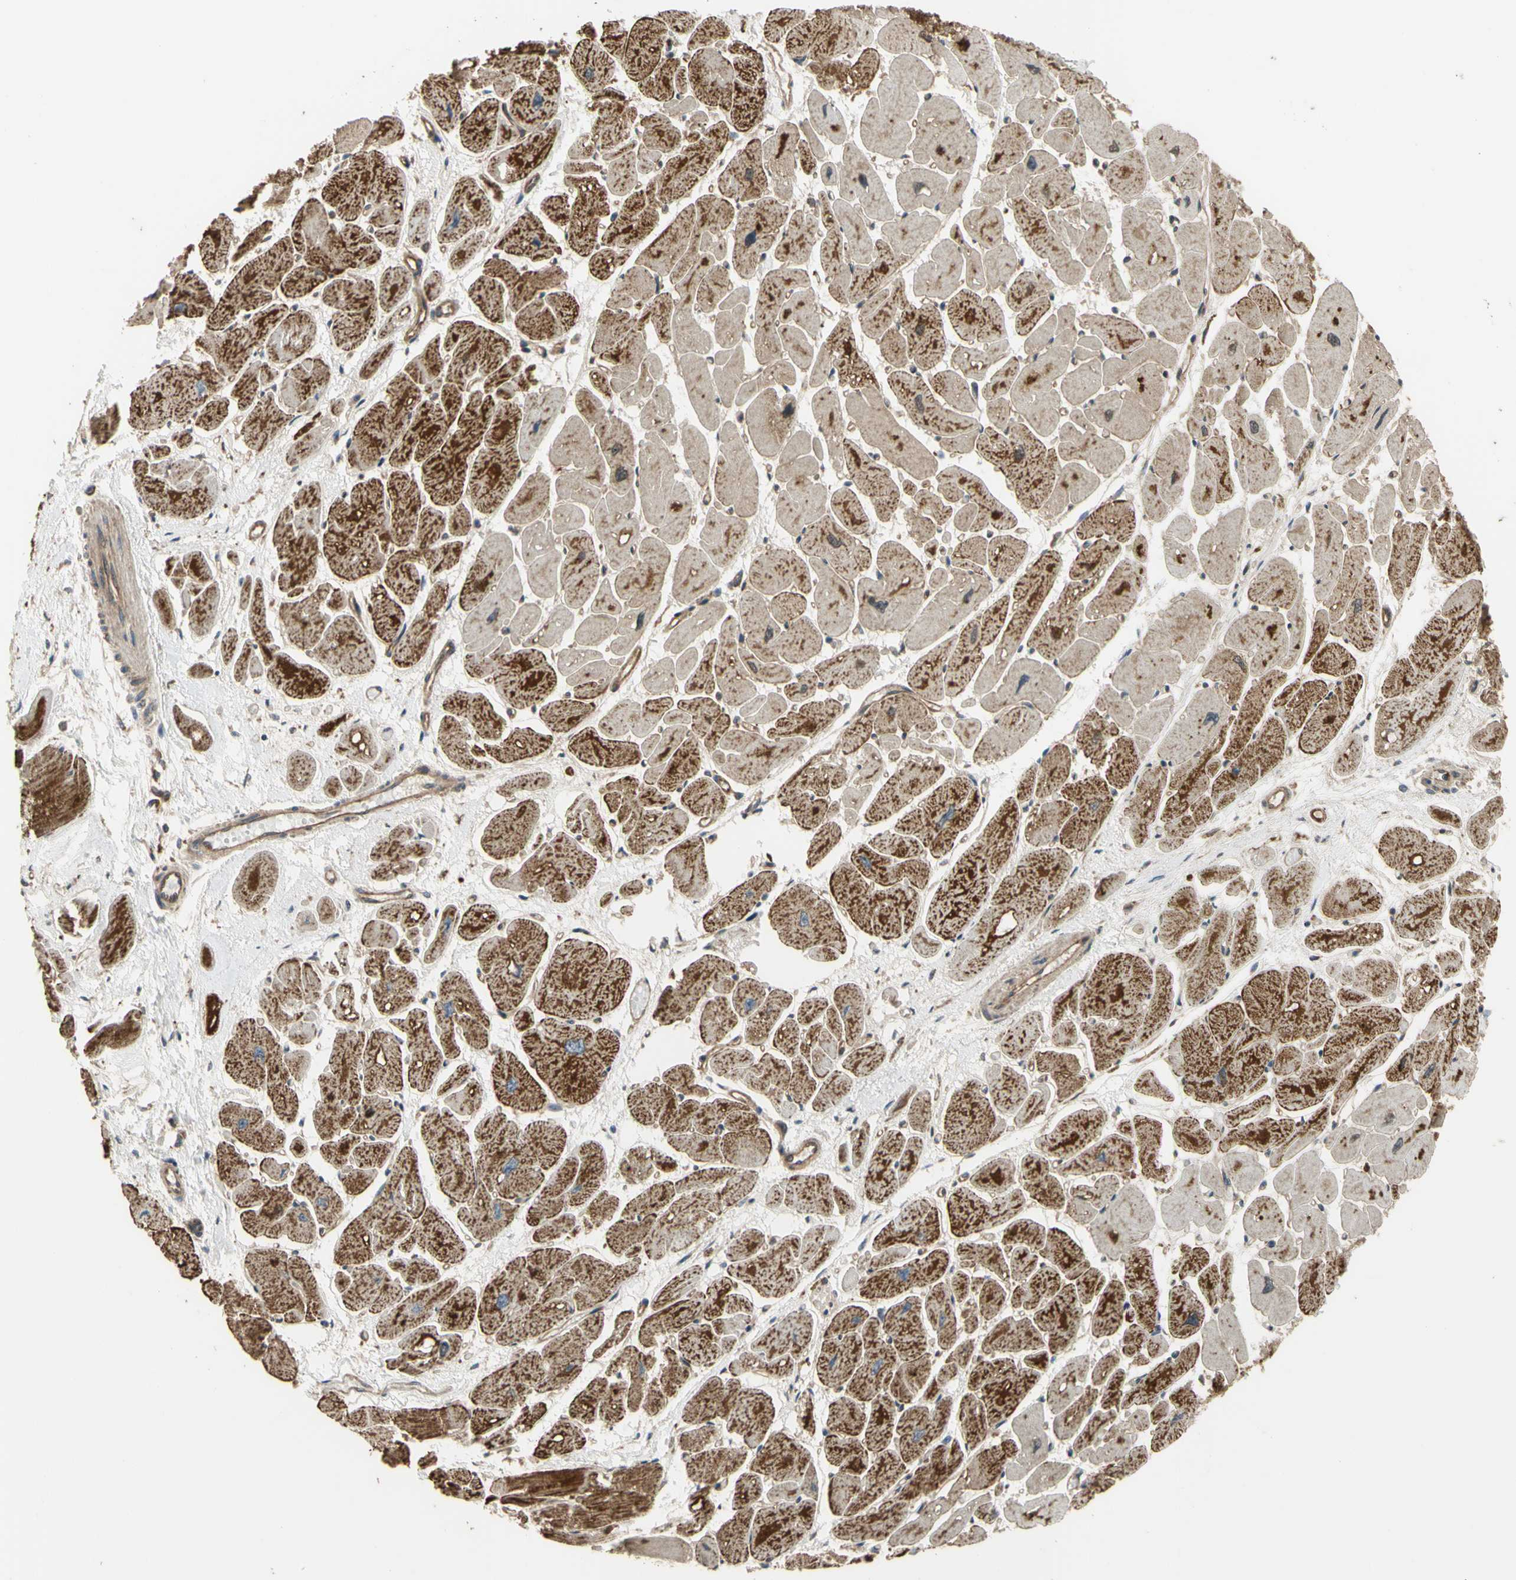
{"staining": {"intensity": "strong", "quantity": ">75%", "location": "cytoplasmic/membranous"}, "tissue": "heart muscle", "cell_type": "Cardiomyocytes", "image_type": "normal", "snomed": [{"axis": "morphology", "description": "Normal tissue, NOS"}, {"axis": "topography", "description": "Heart"}], "caption": "Heart muscle stained with DAB immunohistochemistry displays high levels of strong cytoplasmic/membranous expression in approximately >75% of cardiomyocytes.", "gene": "EFNB2", "patient": {"sex": "female", "age": 54}}